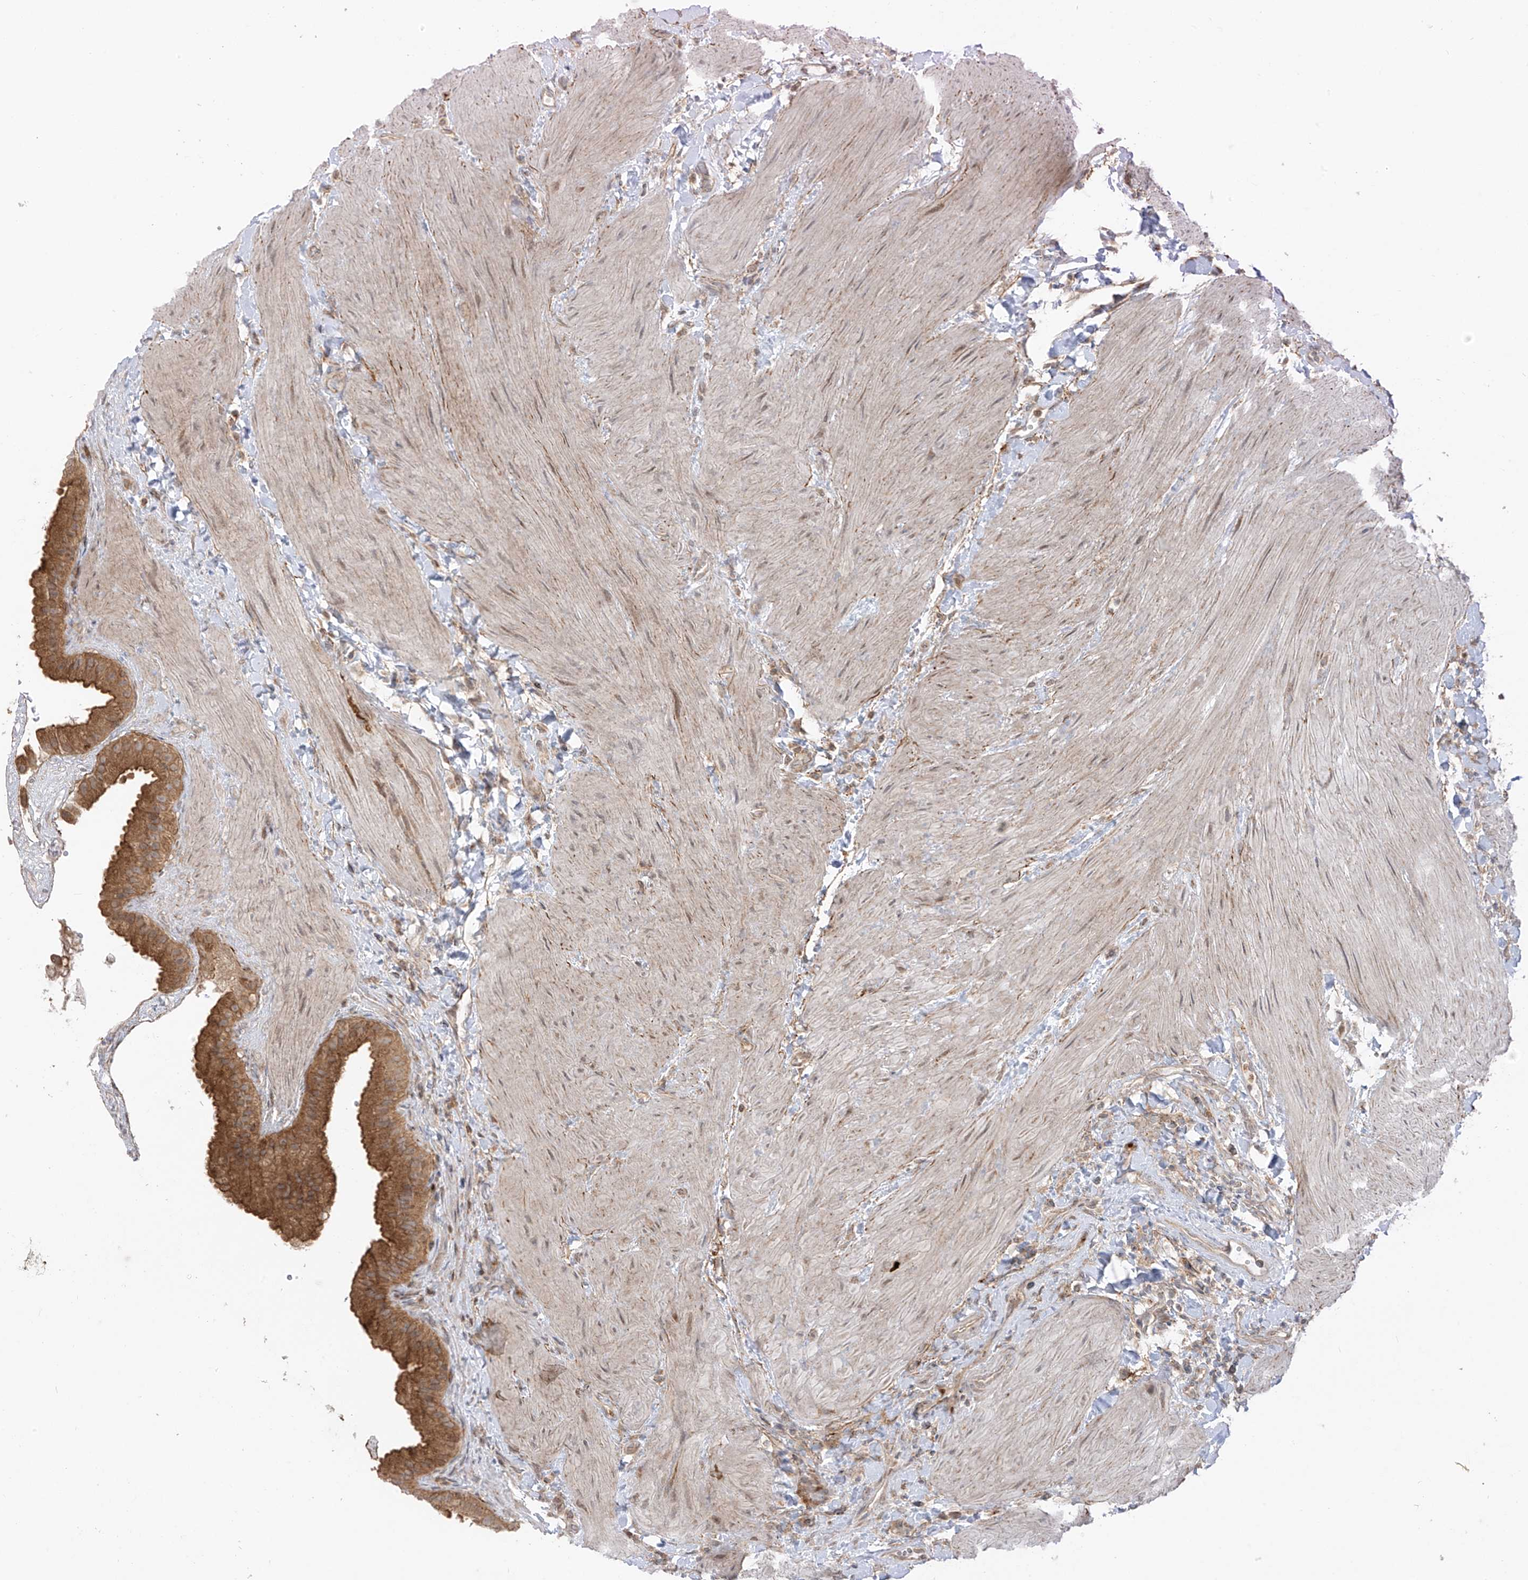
{"staining": {"intensity": "strong", "quantity": ">75%", "location": "cytoplasmic/membranous"}, "tissue": "gallbladder", "cell_type": "Glandular cells", "image_type": "normal", "snomed": [{"axis": "morphology", "description": "Normal tissue, NOS"}, {"axis": "topography", "description": "Gallbladder"}], "caption": "Protein expression analysis of benign gallbladder displays strong cytoplasmic/membranous expression in about >75% of glandular cells.", "gene": "PDE11A", "patient": {"sex": "male", "age": 55}}